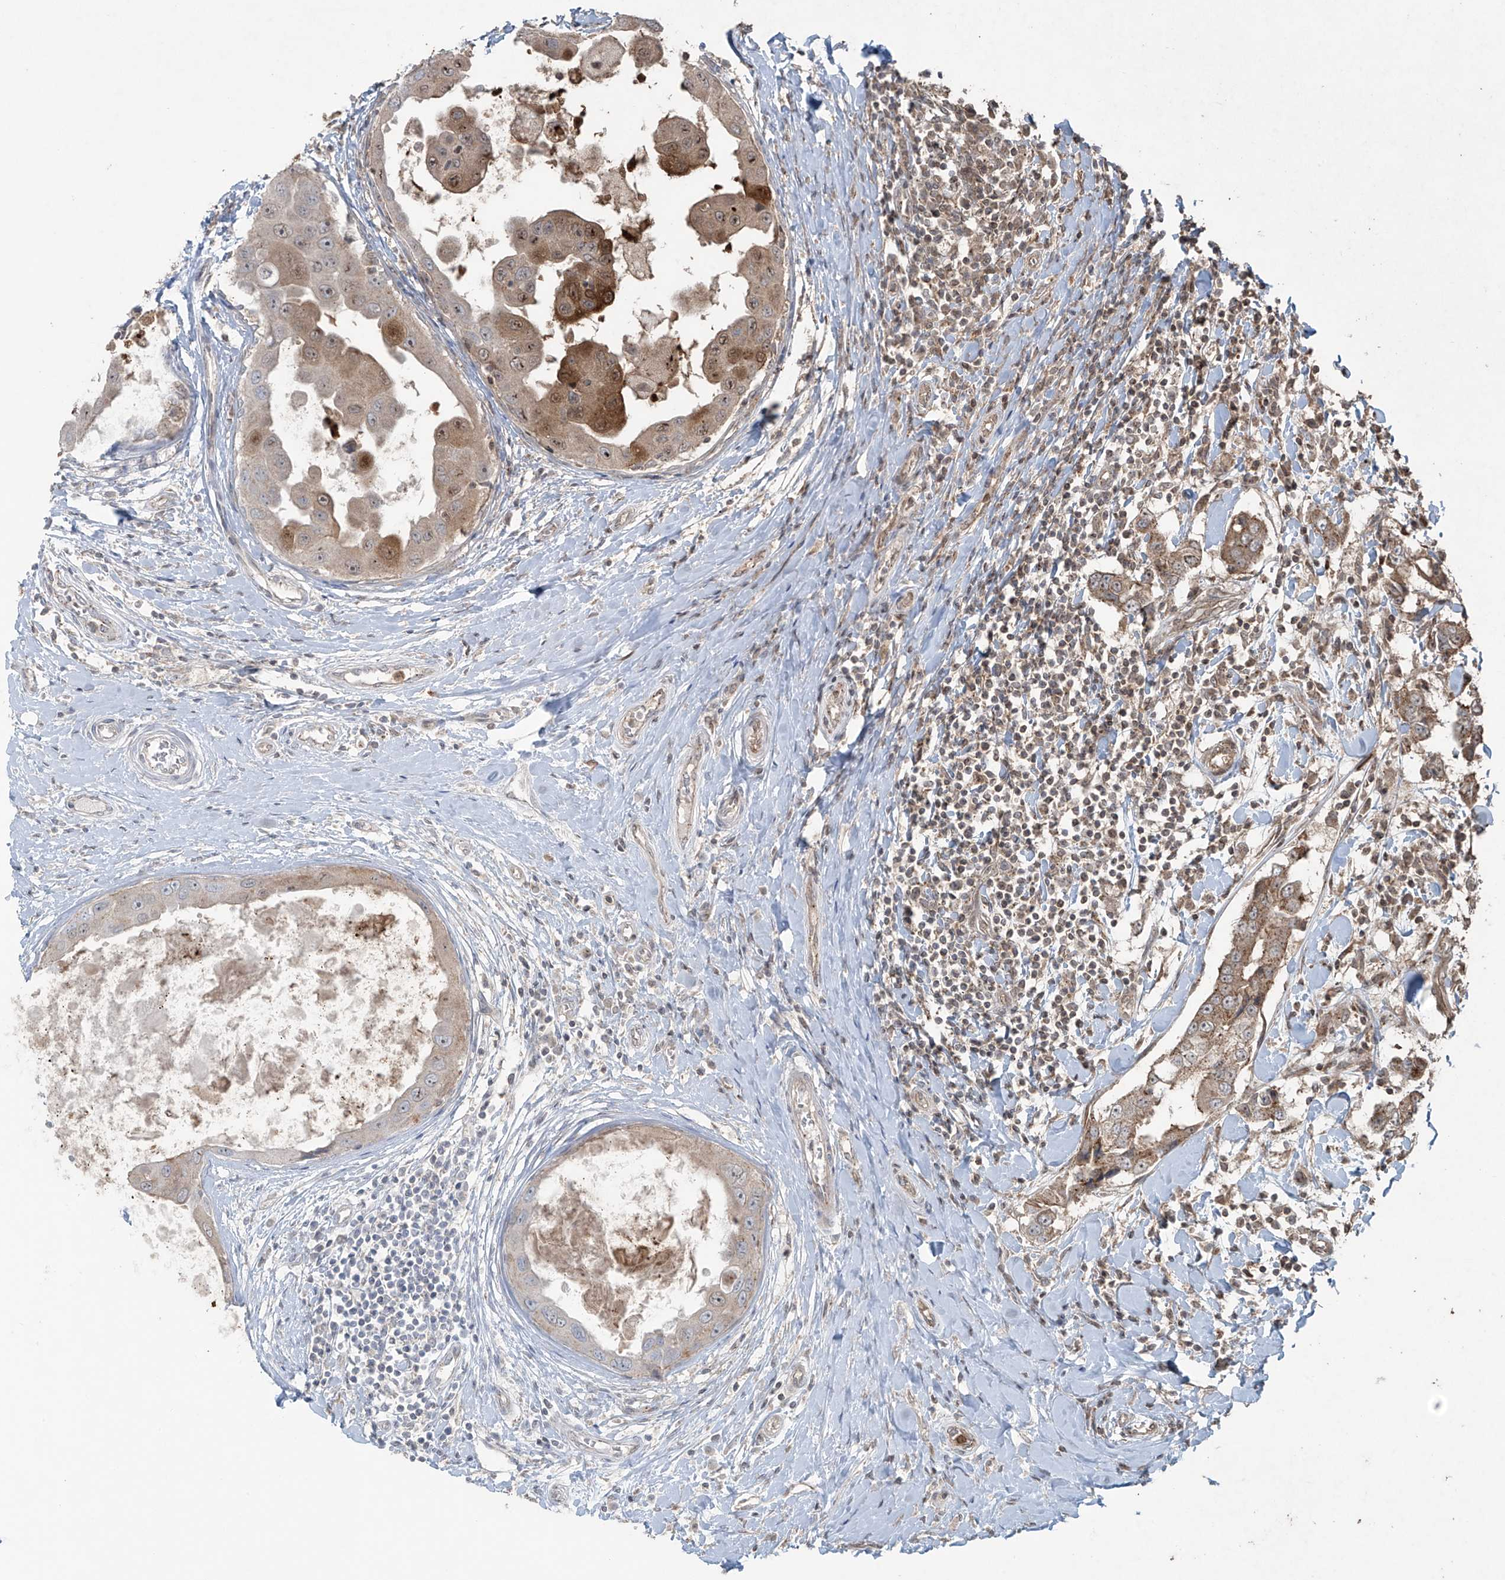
{"staining": {"intensity": "moderate", "quantity": "25%-75%", "location": "cytoplasmic/membranous"}, "tissue": "breast cancer", "cell_type": "Tumor cells", "image_type": "cancer", "snomed": [{"axis": "morphology", "description": "Duct carcinoma"}, {"axis": "topography", "description": "Breast"}], "caption": "A brown stain labels moderate cytoplasmic/membranous staining of a protein in human breast intraductal carcinoma tumor cells.", "gene": "PGPEP1", "patient": {"sex": "female", "age": 27}}